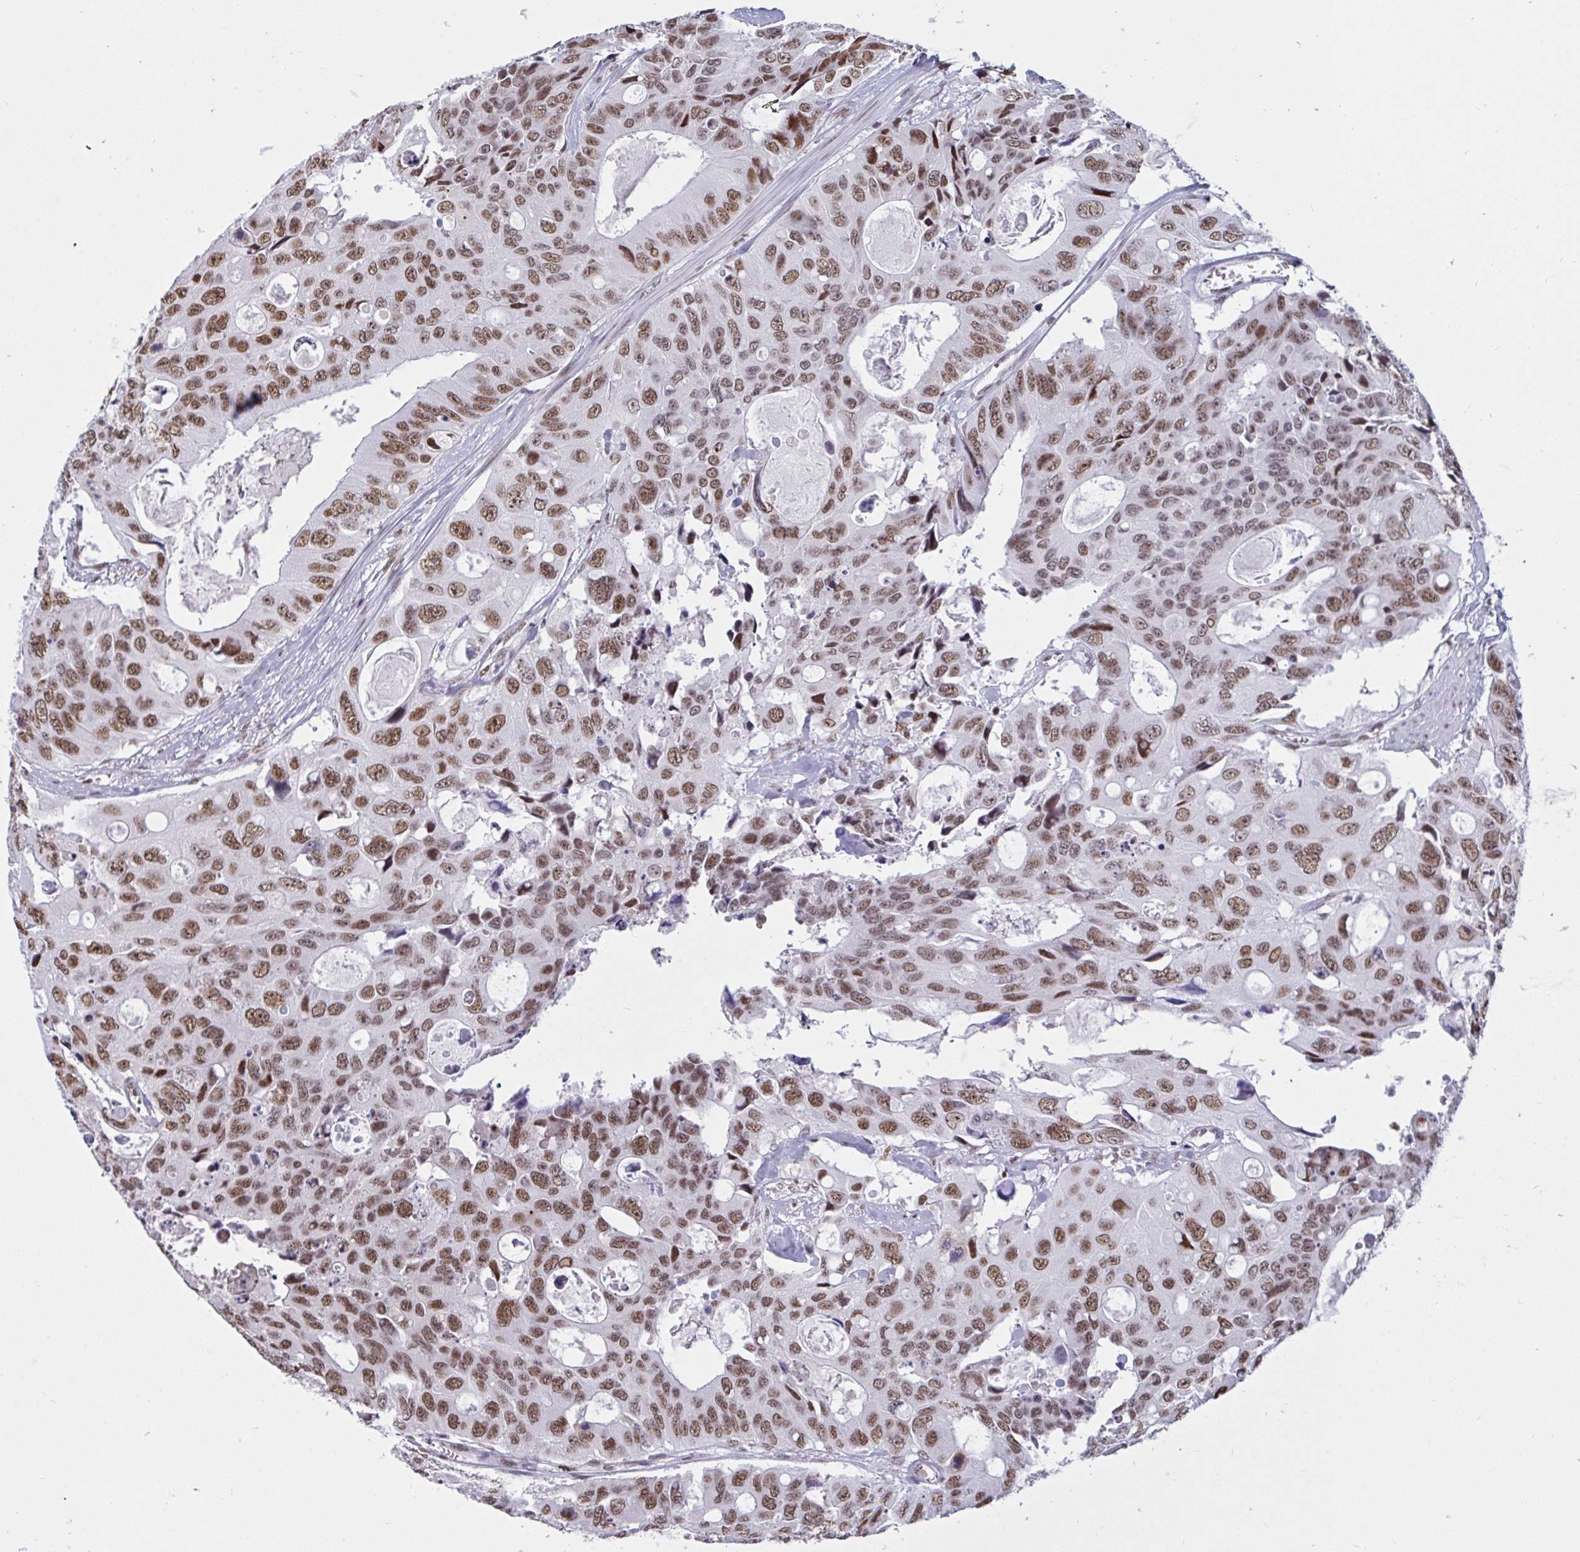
{"staining": {"intensity": "moderate", "quantity": ">75%", "location": "nuclear"}, "tissue": "colorectal cancer", "cell_type": "Tumor cells", "image_type": "cancer", "snomed": [{"axis": "morphology", "description": "Adenocarcinoma, NOS"}, {"axis": "topography", "description": "Rectum"}], "caption": "Immunohistochemistry (IHC) image of neoplastic tissue: colorectal cancer (adenocarcinoma) stained using immunohistochemistry shows medium levels of moderate protein expression localized specifically in the nuclear of tumor cells, appearing as a nuclear brown color.", "gene": "CBFA2T2", "patient": {"sex": "male", "age": 76}}